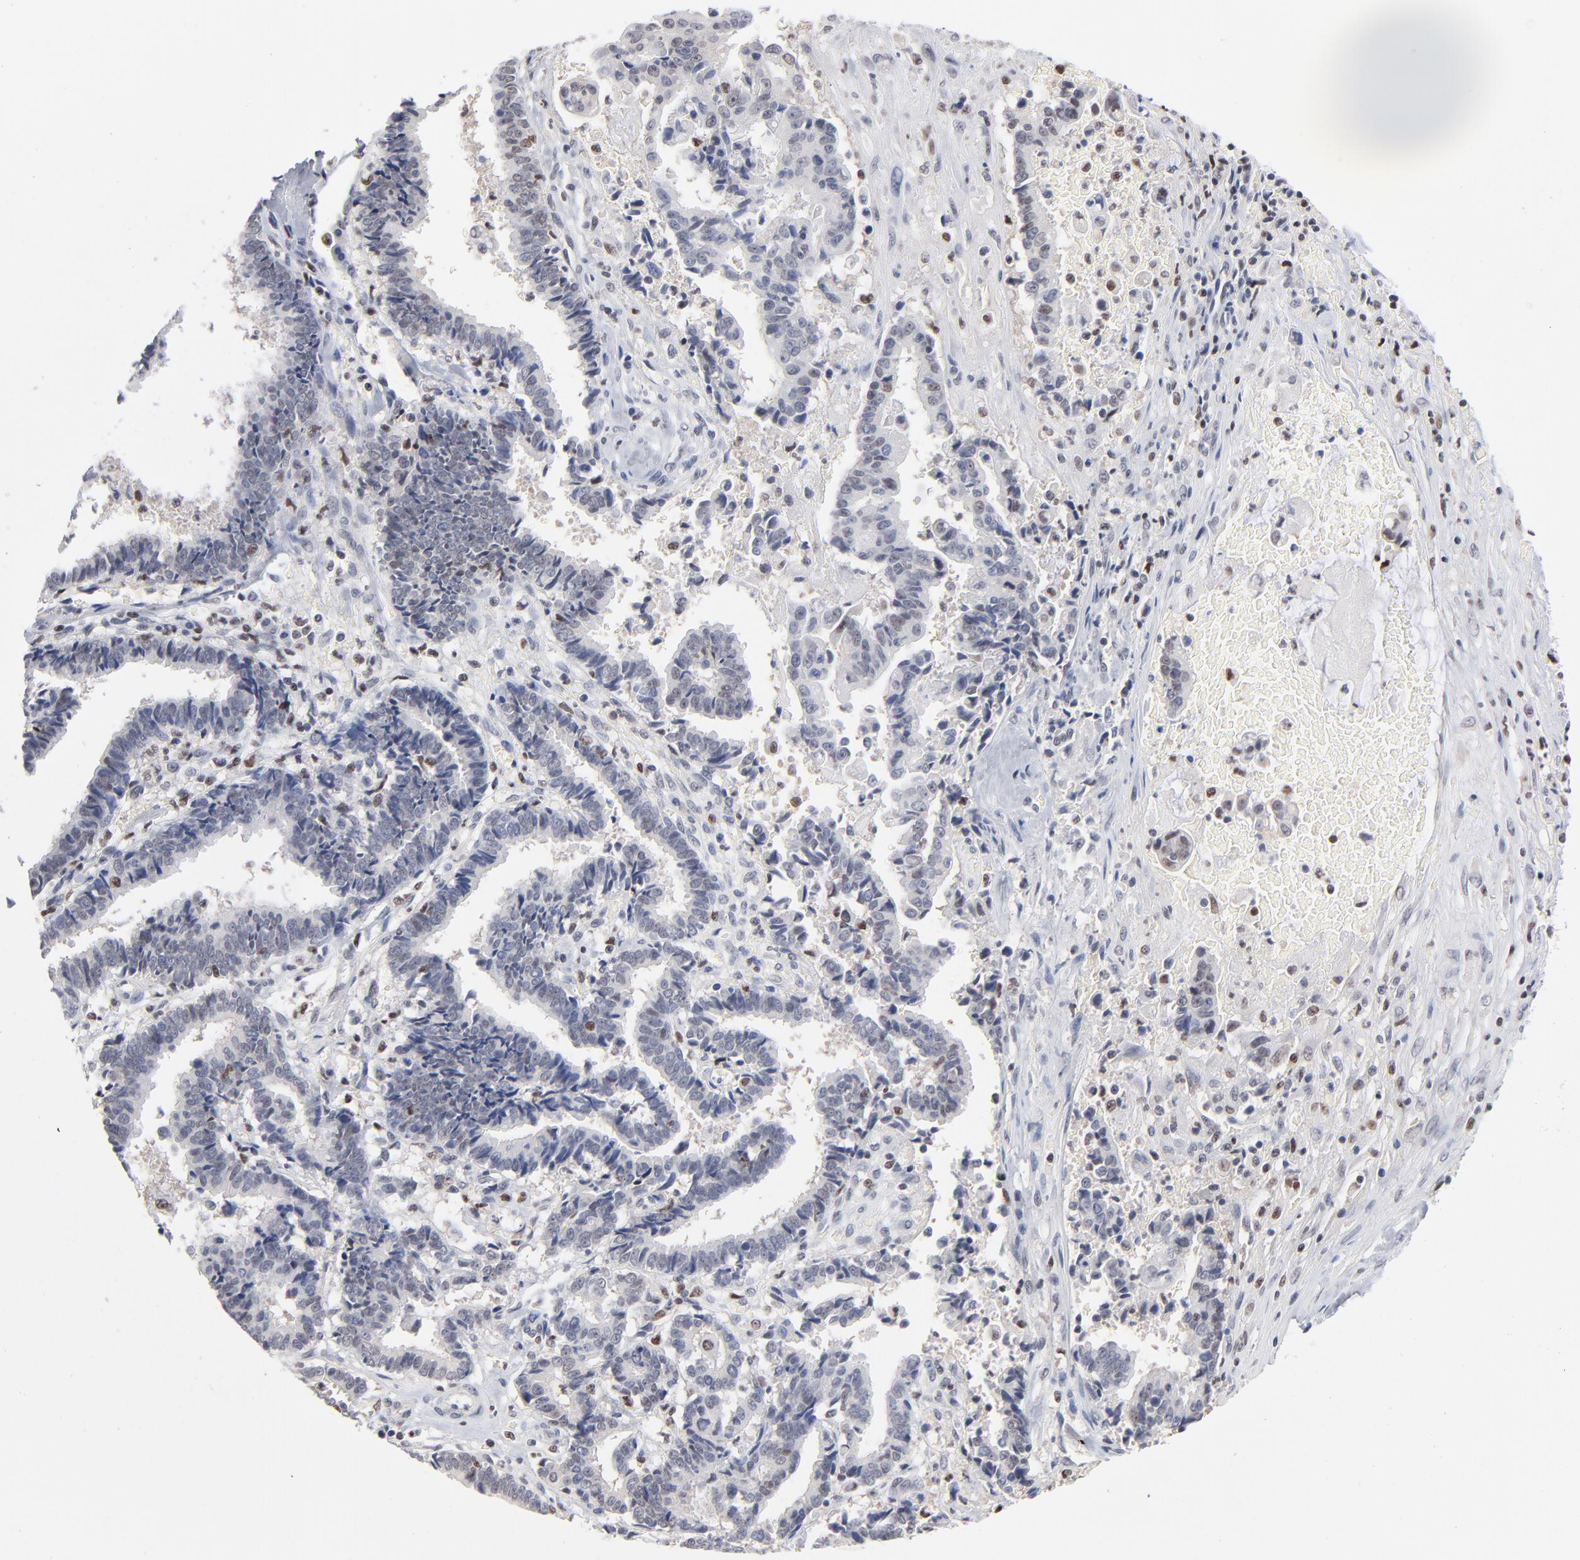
{"staining": {"intensity": "negative", "quantity": "none", "location": "none"}, "tissue": "liver cancer", "cell_type": "Tumor cells", "image_type": "cancer", "snomed": [{"axis": "morphology", "description": "Cholangiocarcinoma"}, {"axis": "topography", "description": "Liver"}], "caption": "This is a photomicrograph of IHC staining of liver cancer, which shows no expression in tumor cells.", "gene": "MAX", "patient": {"sex": "male", "age": 57}}